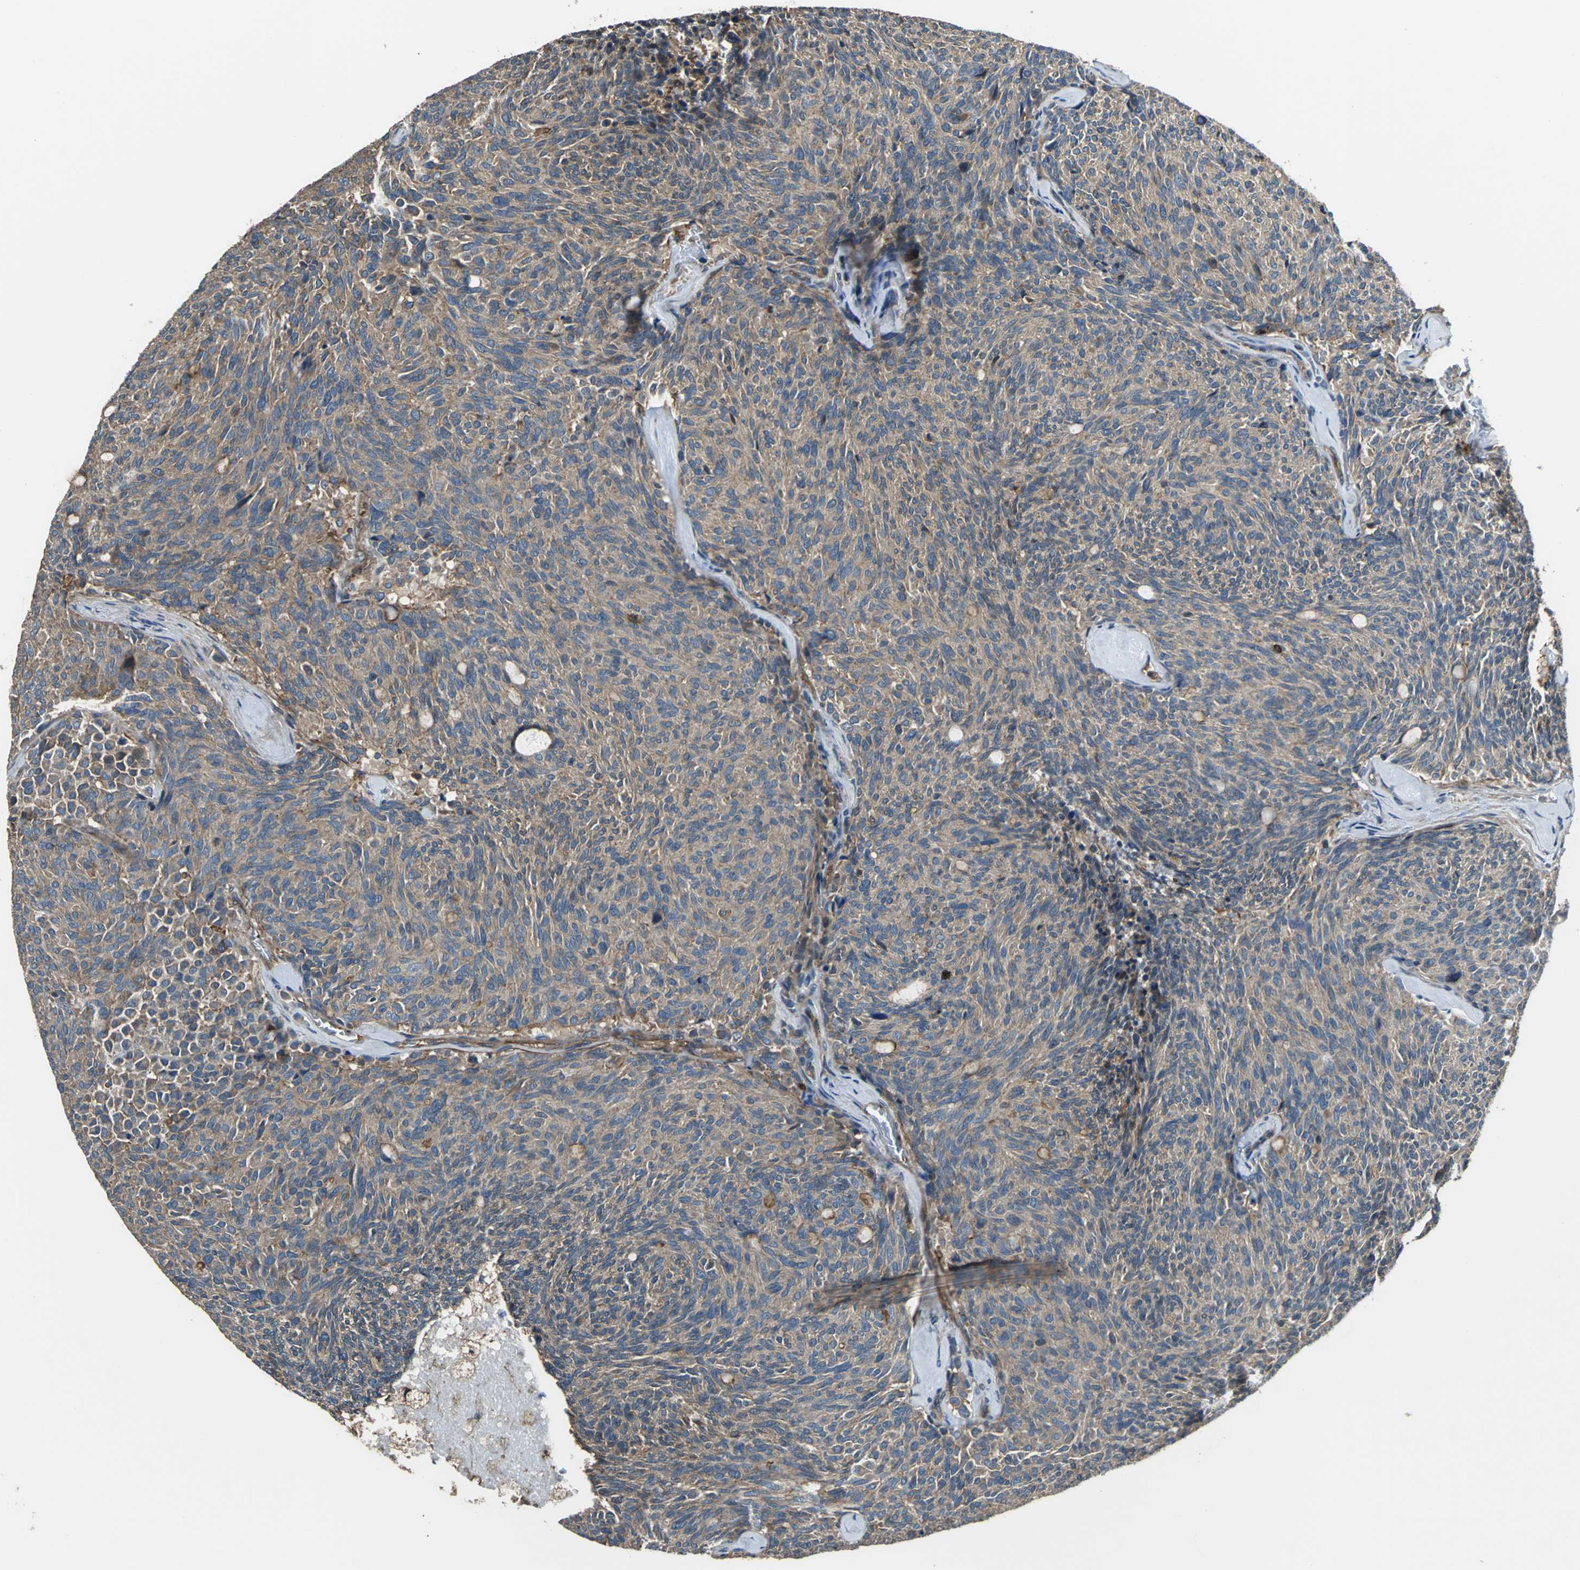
{"staining": {"intensity": "moderate", "quantity": ">75%", "location": "cytoplasmic/membranous"}, "tissue": "carcinoid", "cell_type": "Tumor cells", "image_type": "cancer", "snomed": [{"axis": "morphology", "description": "Carcinoid, malignant, NOS"}, {"axis": "topography", "description": "Pancreas"}], "caption": "Malignant carcinoid stained with a protein marker displays moderate staining in tumor cells.", "gene": "PARVA", "patient": {"sex": "female", "age": 54}}